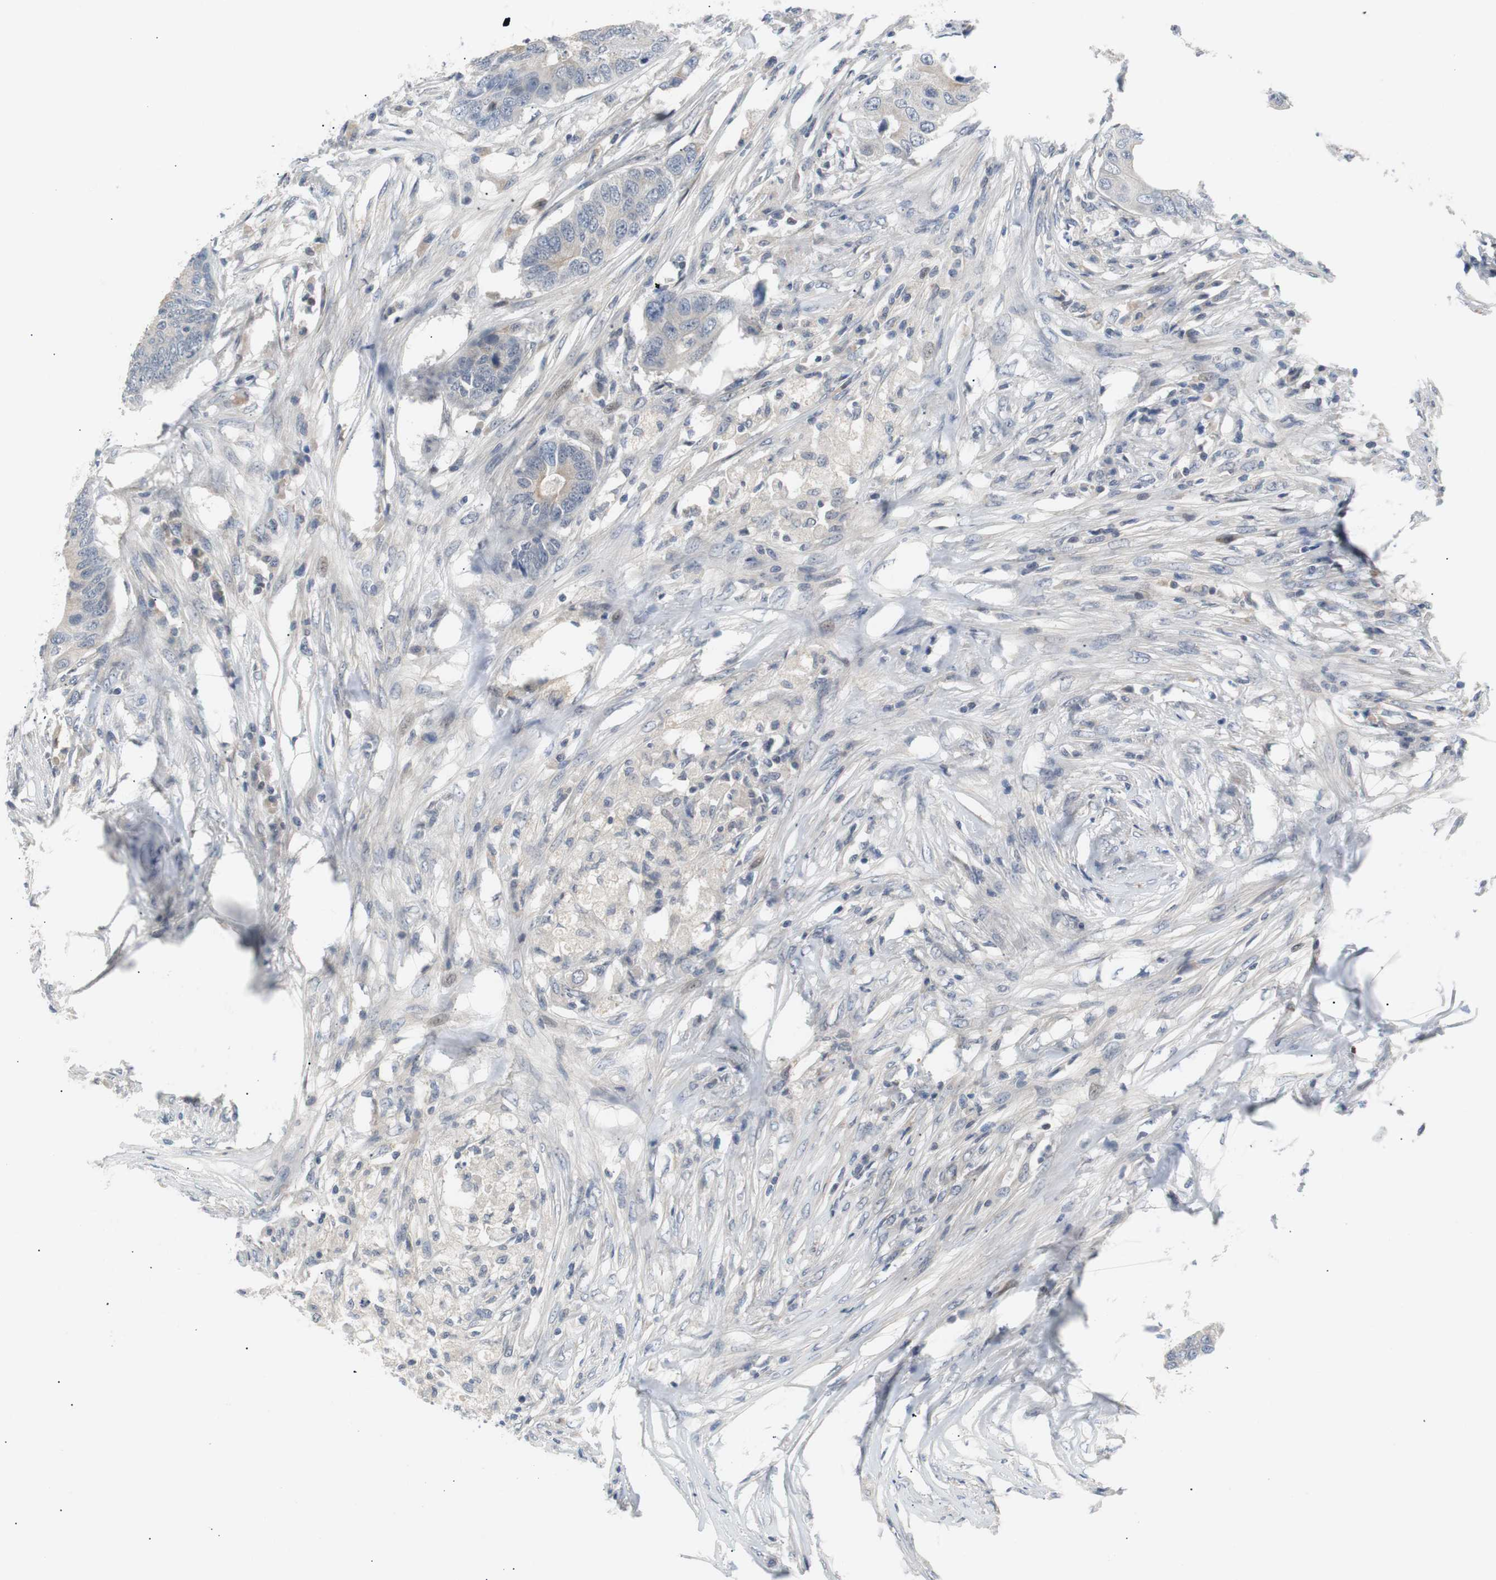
{"staining": {"intensity": "weak", "quantity": "<25%", "location": "cytoplasmic/membranous"}, "tissue": "colorectal cancer", "cell_type": "Tumor cells", "image_type": "cancer", "snomed": [{"axis": "morphology", "description": "Adenocarcinoma, NOS"}, {"axis": "topography", "description": "Colon"}], "caption": "Protein analysis of colorectal cancer (adenocarcinoma) displays no significant positivity in tumor cells.", "gene": "MAP2K4", "patient": {"sex": "male", "age": 71}}